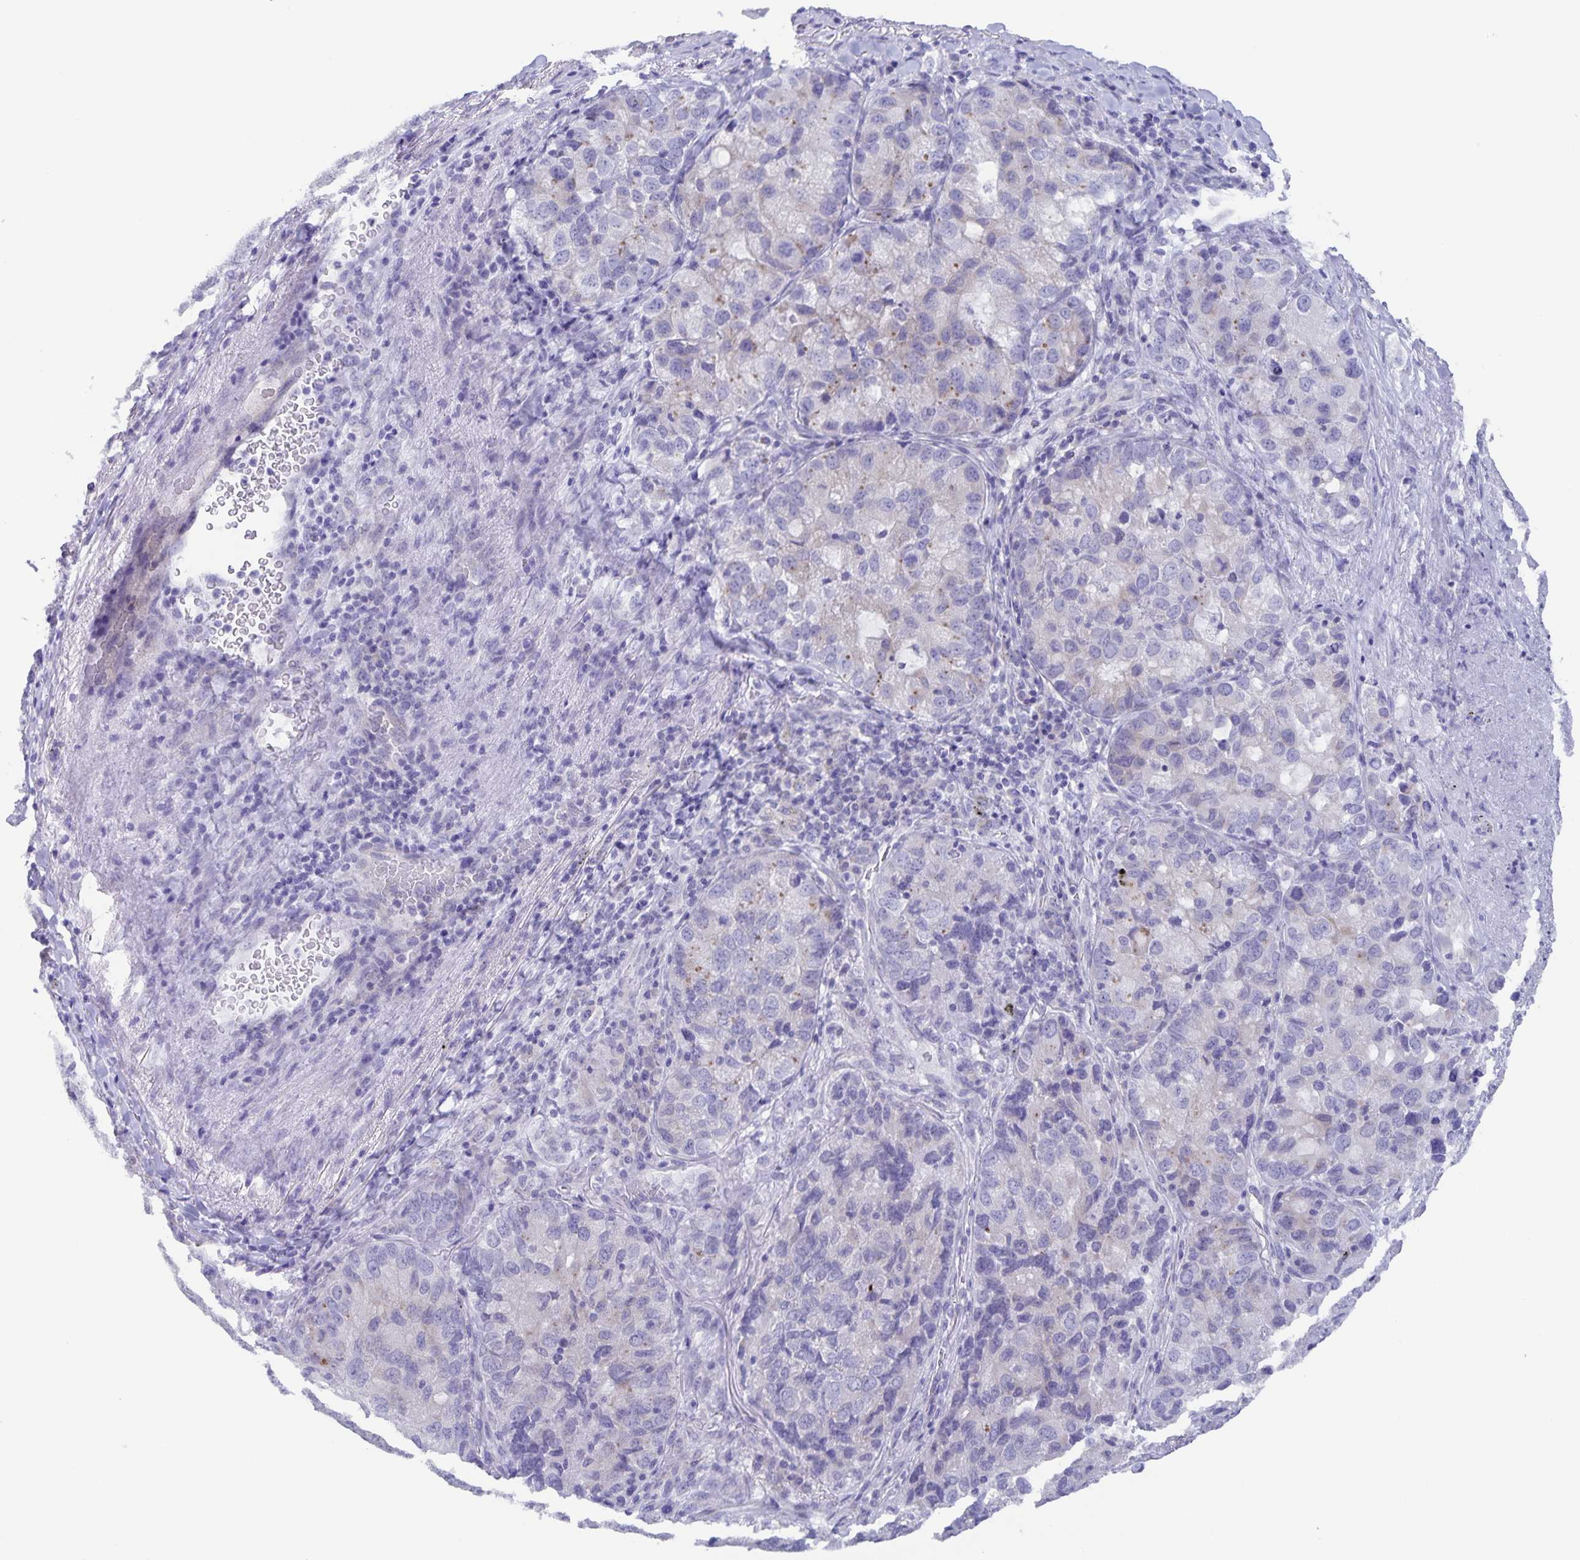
{"staining": {"intensity": "negative", "quantity": "none", "location": "none"}, "tissue": "lung cancer", "cell_type": "Tumor cells", "image_type": "cancer", "snomed": [{"axis": "morphology", "description": "Normal morphology"}, {"axis": "morphology", "description": "Adenocarcinoma, NOS"}, {"axis": "topography", "description": "Lymph node"}, {"axis": "topography", "description": "Lung"}], "caption": "A micrograph of human adenocarcinoma (lung) is negative for staining in tumor cells.", "gene": "AQP4", "patient": {"sex": "female", "age": 51}}